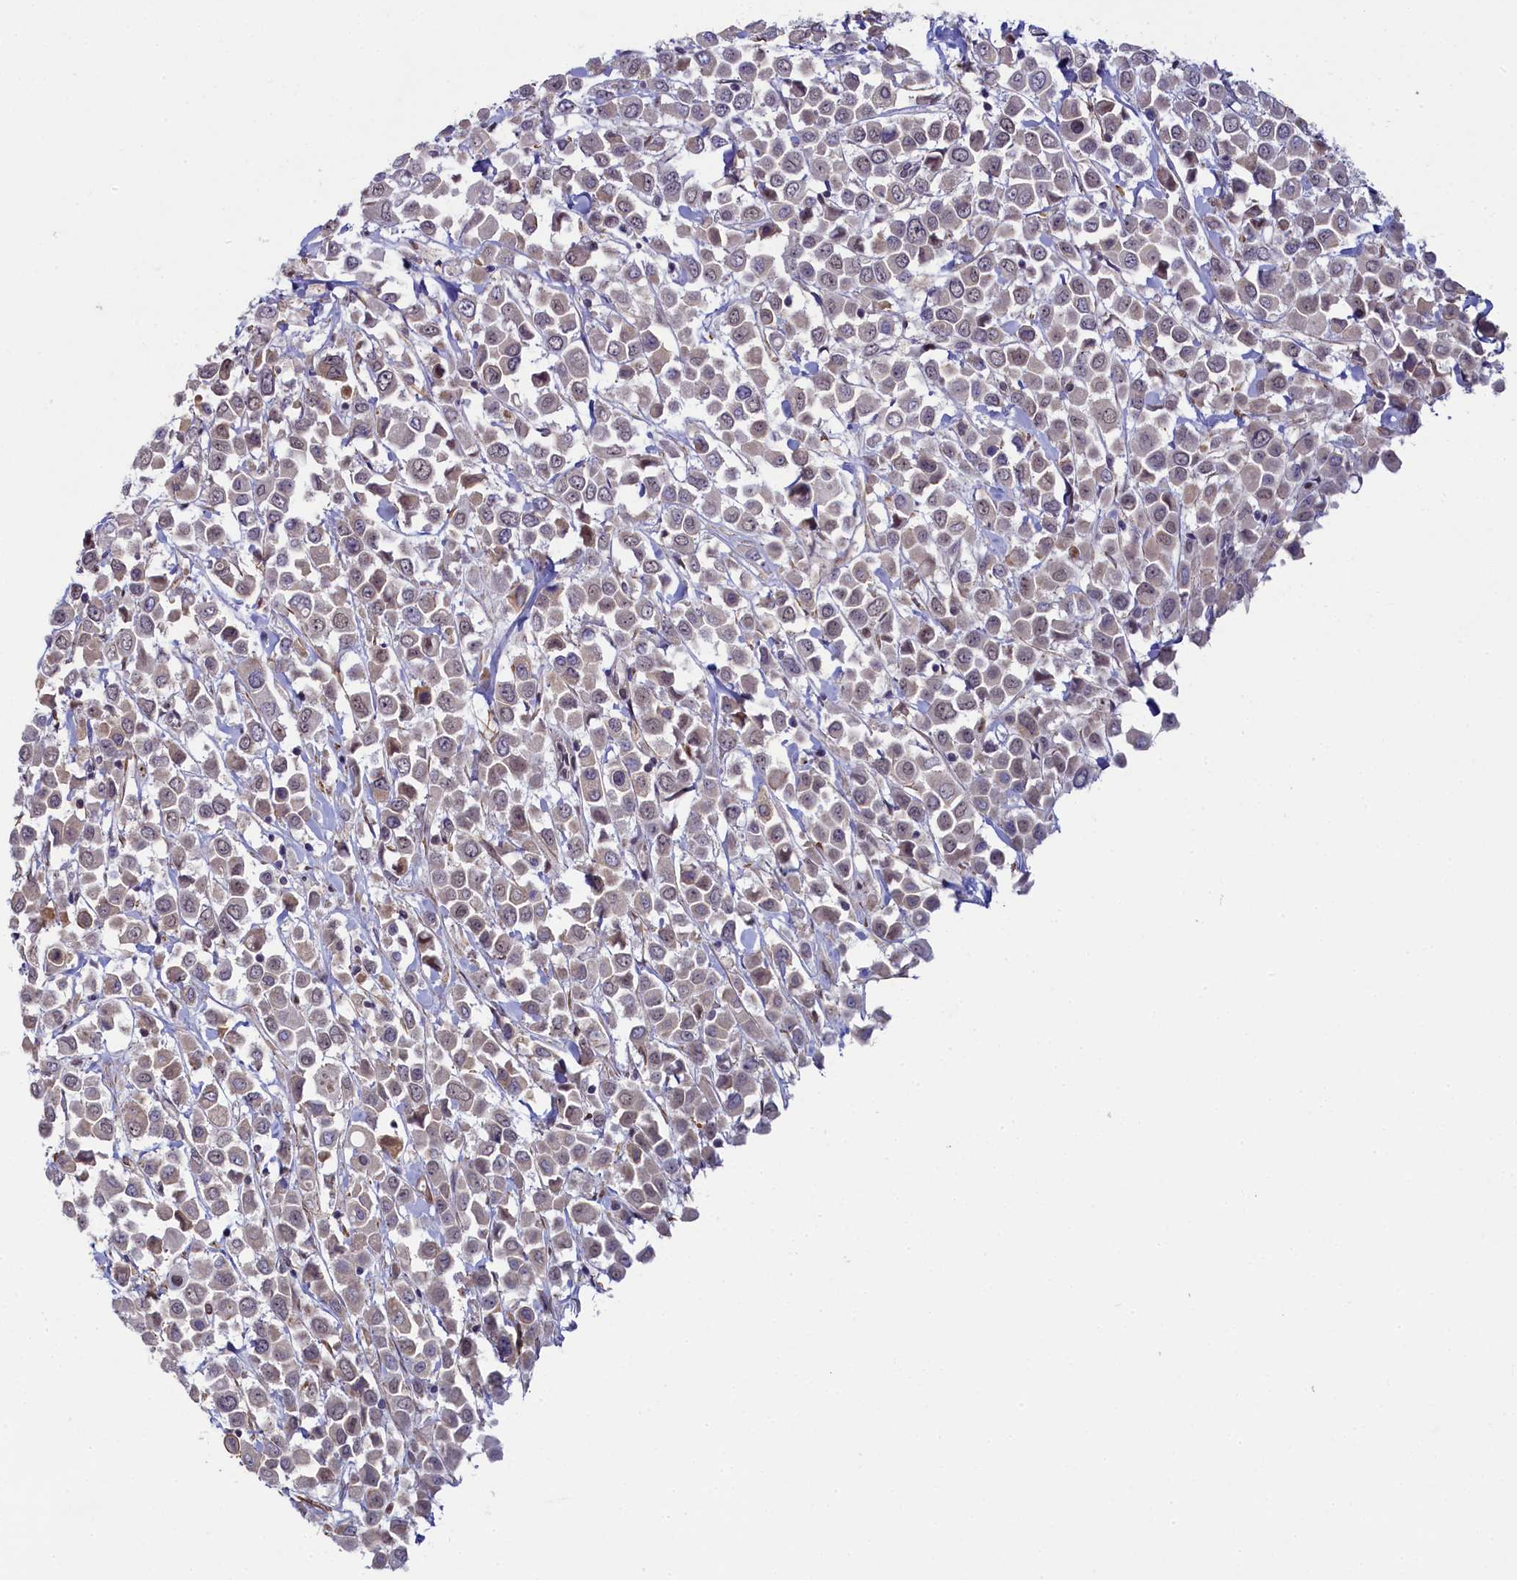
{"staining": {"intensity": "weak", "quantity": "25%-75%", "location": "nuclear"}, "tissue": "breast cancer", "cell_type": "Tumor cells", "image_type": "cancer", "snomed": [{"axis": "morphology", "description": "Duct carcinoma"}, {"axis": "topography", "description": "Breast"}], "caption": "Immunohistochemical staining of human breast intraductal carcinoma reveals low levels of weak nuclear positivity in about 25%-75% of tumor cells.", "gene": "INTS14", "patient": {"sex": "female", "age": 61}}